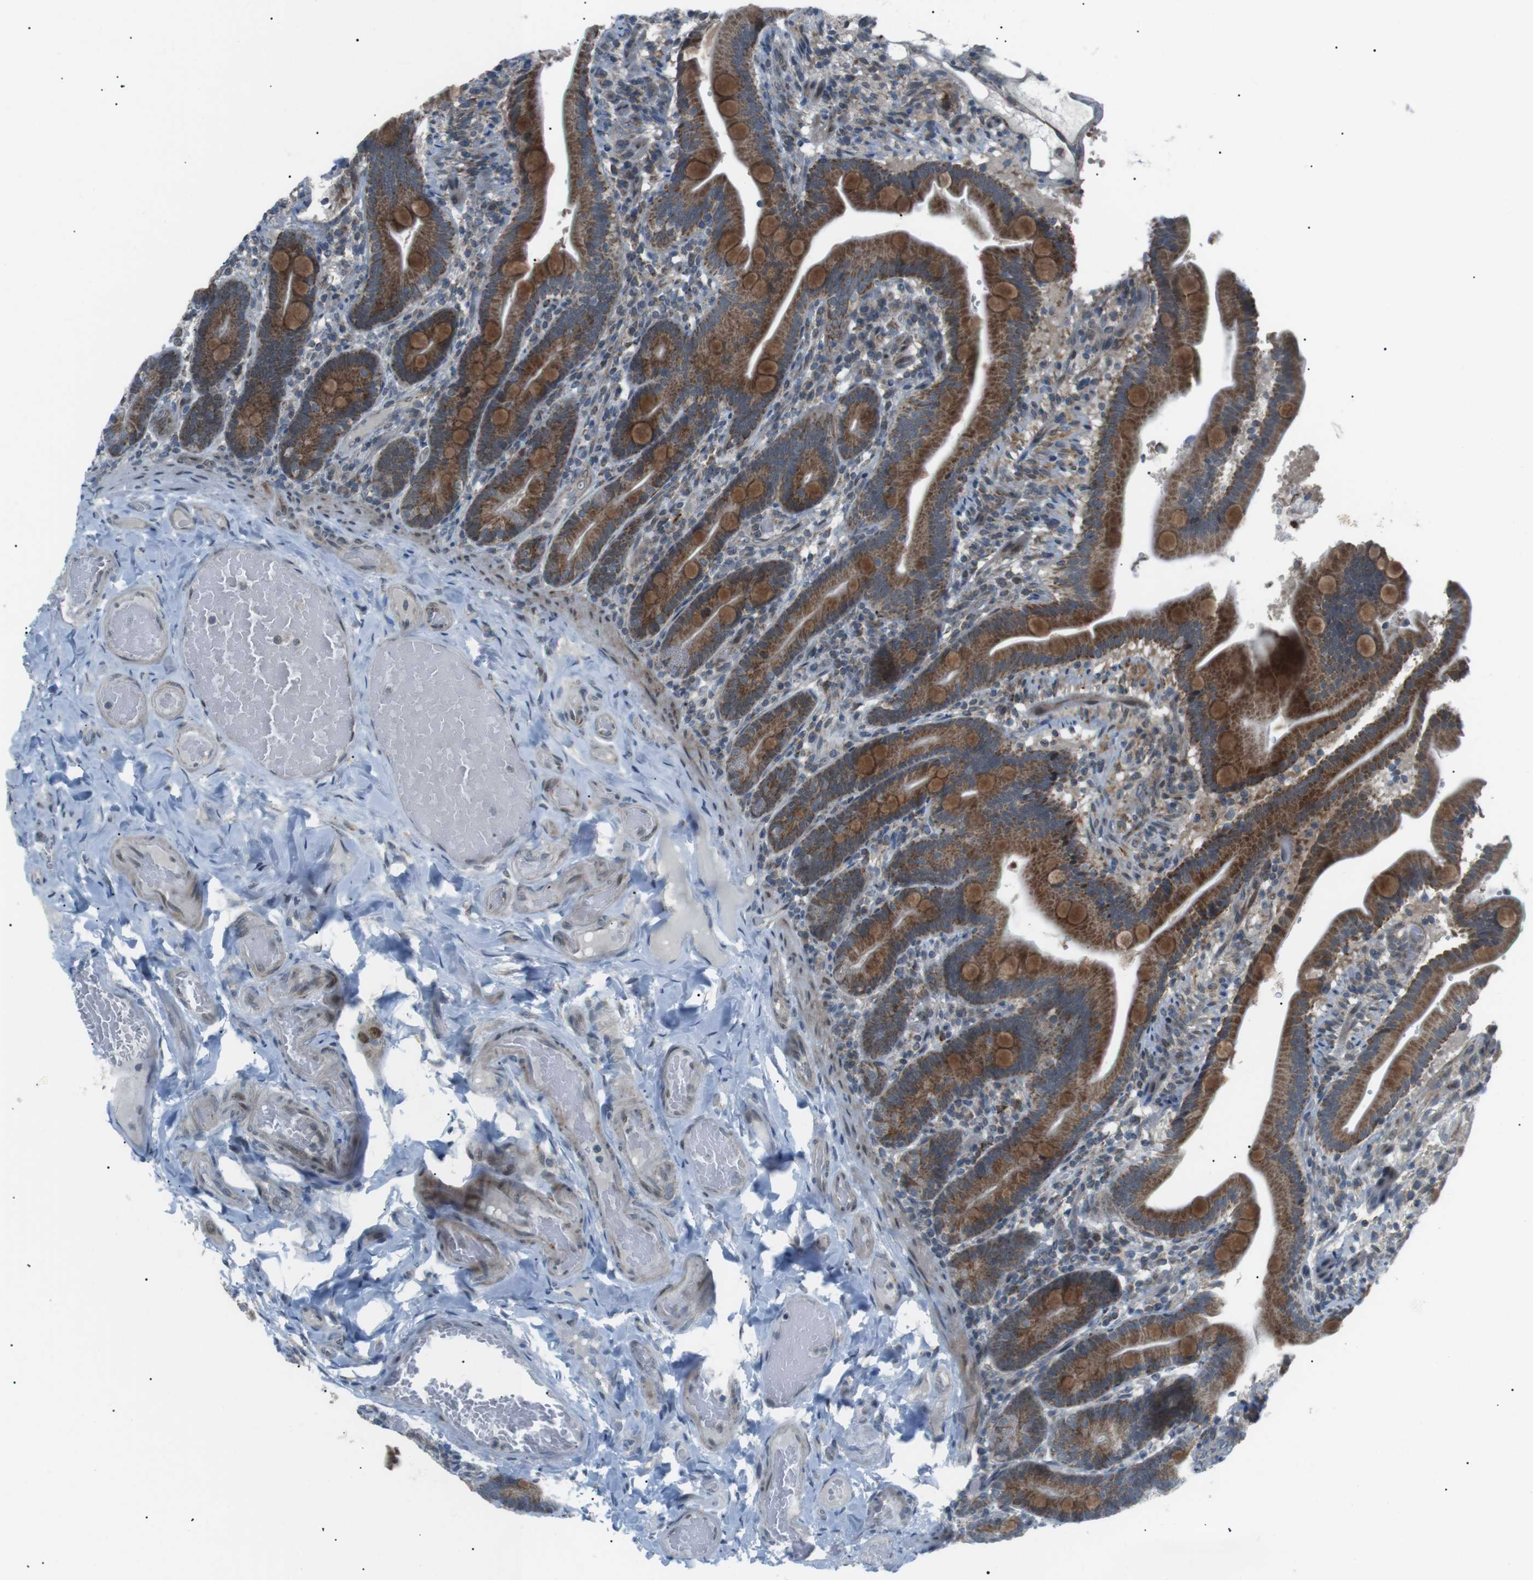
{"staining": {"intensity": "strong", "quantity": ">75%", "location": "cytoplasmic/membranous"}, "tissue": "duodenum", "cell_type": "Glandular cells", "image_type": "normal", "snomed": [{"axis": "morphology", "description": "Normal tissue, NOS"}, {"axis": "topography", "description": "Duodenum"}], "caption": "Immunohistochemistry staining of unremarkable duodenum, which demonstrates high levels of strong cytoplasmic/membranous positivity in approximately >75% of glandular cells indicating strong cytoplasmic/membranous protein positivity. The staining was performed using DAB (brown) for protein detection and nuclei were counterstained in hematoxylin (blue).", "gene": "ARID5B", "patient": {"sex": "male", "age": 54}}